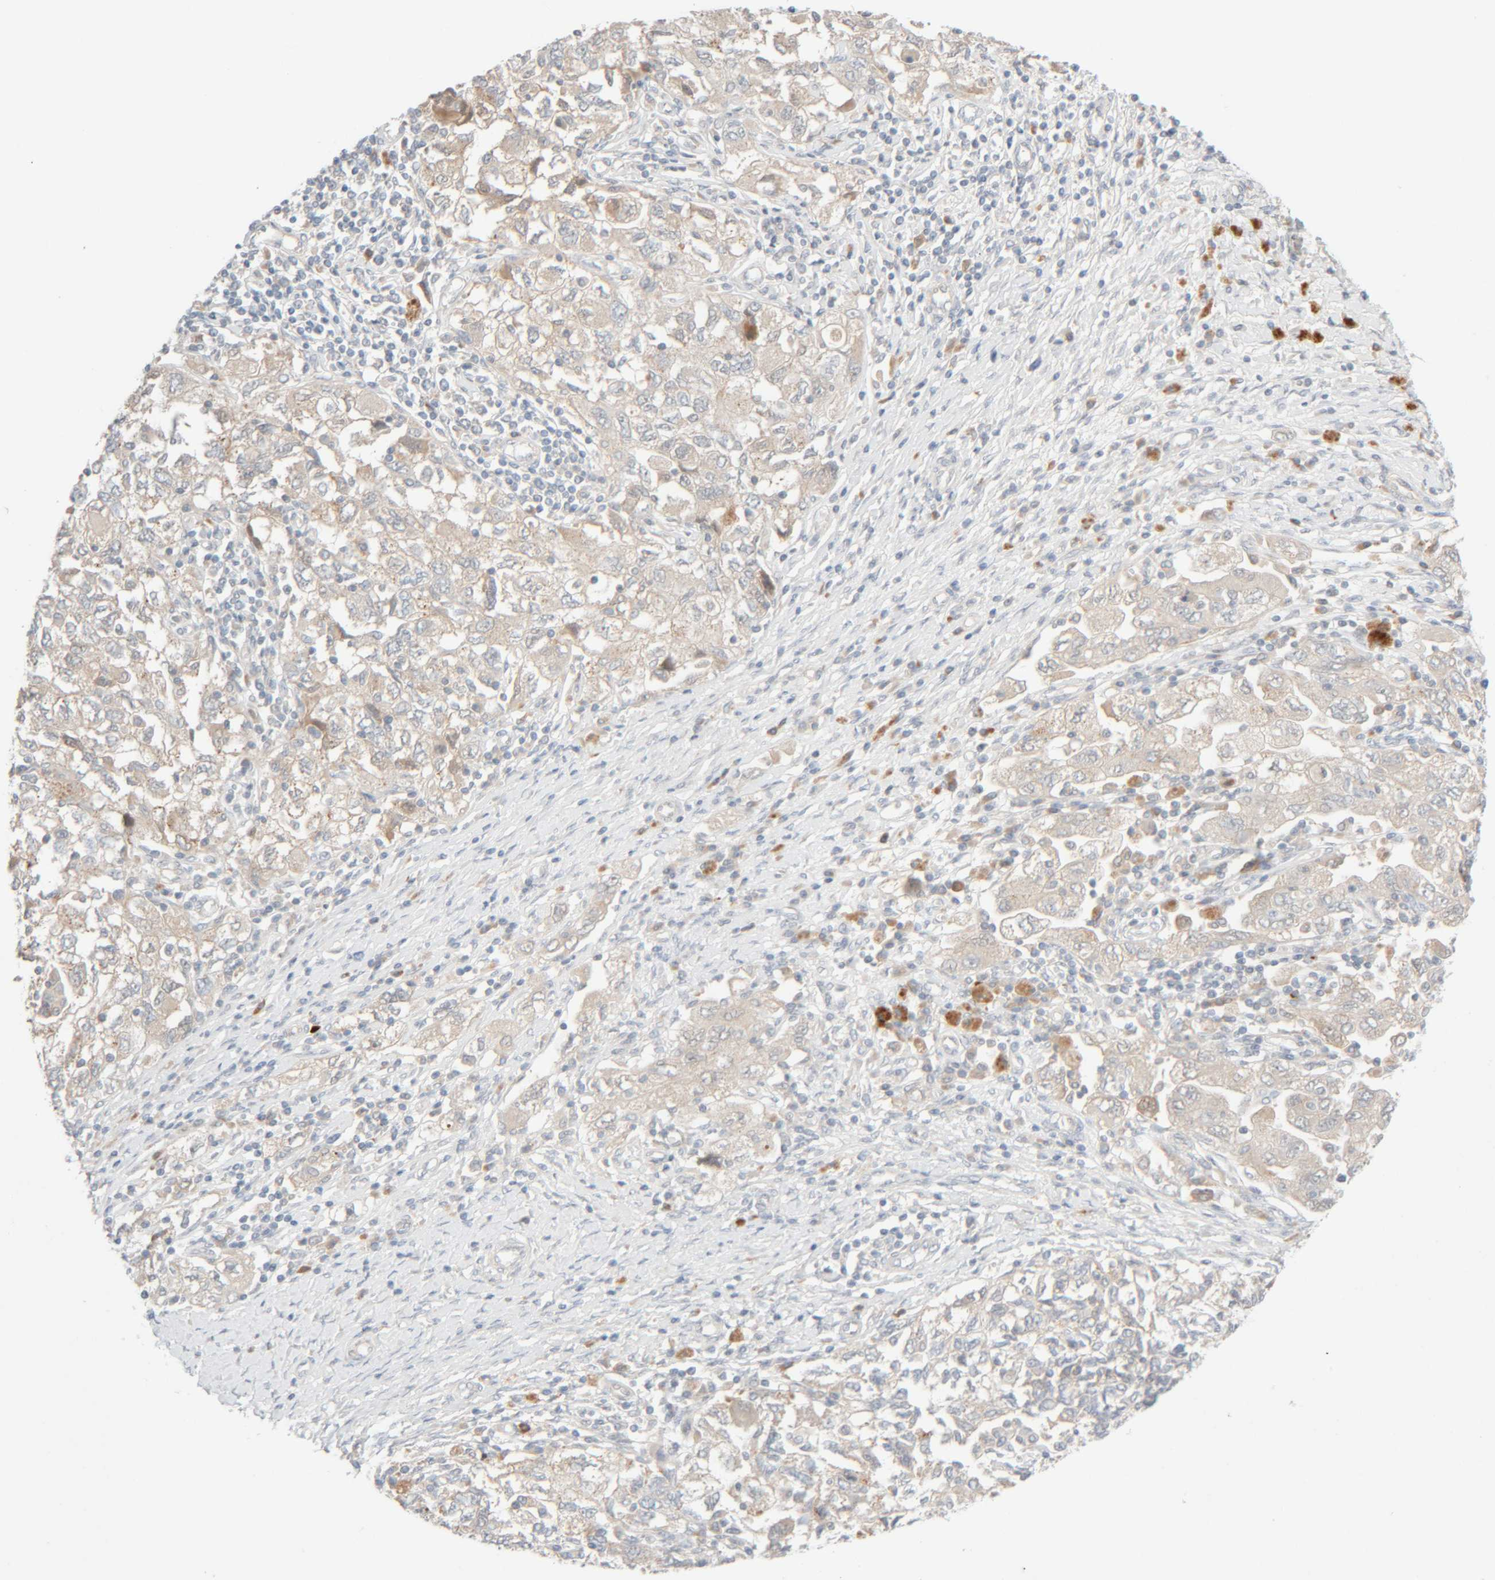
{"staining": {"intensity": "weak", "quantity": "<25%", "location": "cytoplasmic/membranous"}, "tissue": "ovarian cancer", "cell_type": "Tumor cells", "image_type": "cancer", "snomed": [{"axis": "morphology", "description": "Carcinoma, NOS"}, {"axis": "morphology", "description": "Cystadenocarcinoma, serous, NOS"}, {"axis": "topography", "description": "Ovary"}], "caption": "IHC histopathology image of neoplastic tissue: ovarian serous cystadenocarcinoma stained with DAB (3,3'-diaminobenzidine) reveals no significant protein expression in tumor cells.", "gene": "CHKA", "patient": {"sex": "female", "age": 69}}